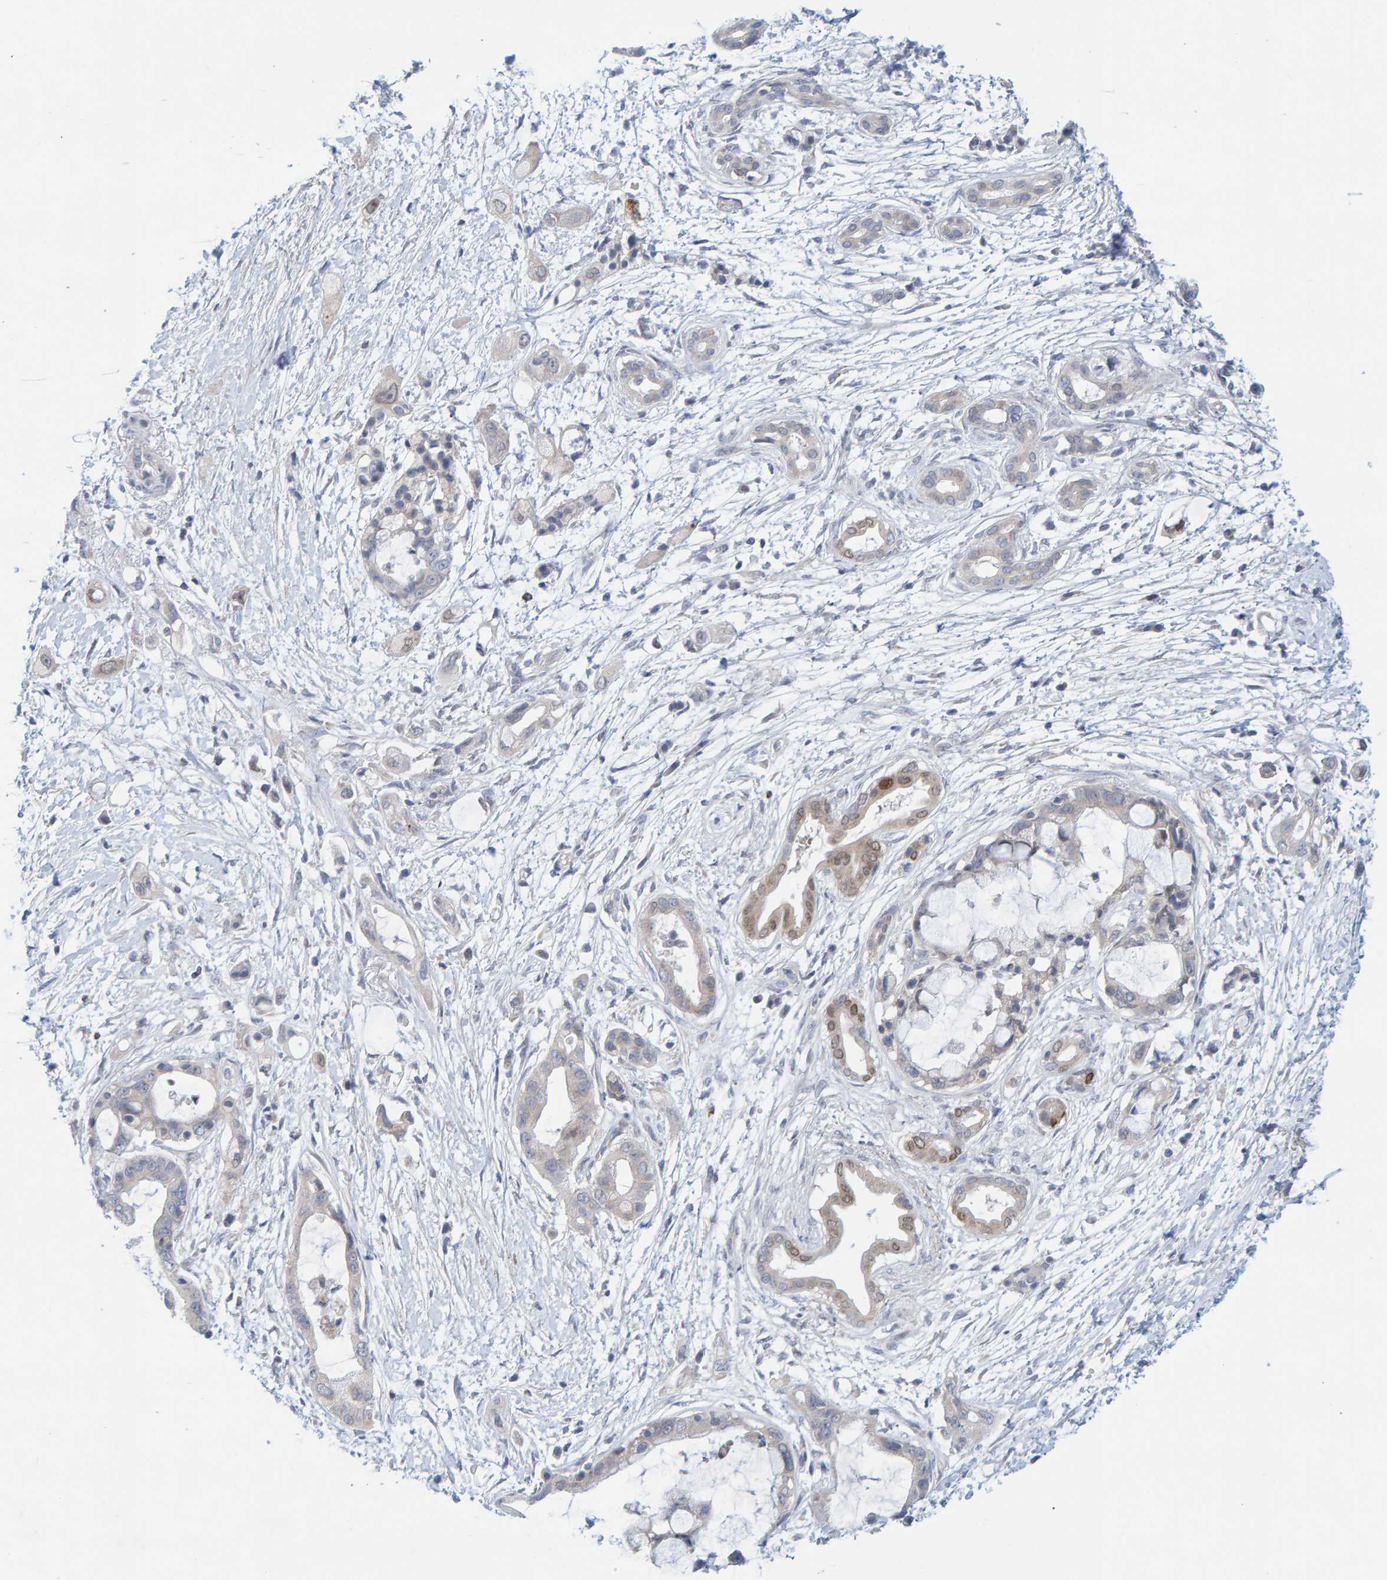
{"staining": {"intensity": "negative", "quantity": "none", "location": "none"}, "tissue": "pancreatic cancer", "cell_type": "Tumor cells", "image_type": "cancer", "snomed": [{"axis": "morphology", "description": "Adenocarcinoma, NOS"}, {"axis": "topography", "description": "Pancreas"}], "caption": "Pancreatic cancer stained for a protein using IHC exhibits no positivity tumor cells.", "gene": "ZC3H3", "patient": {"sex": "male", "age": 59}}